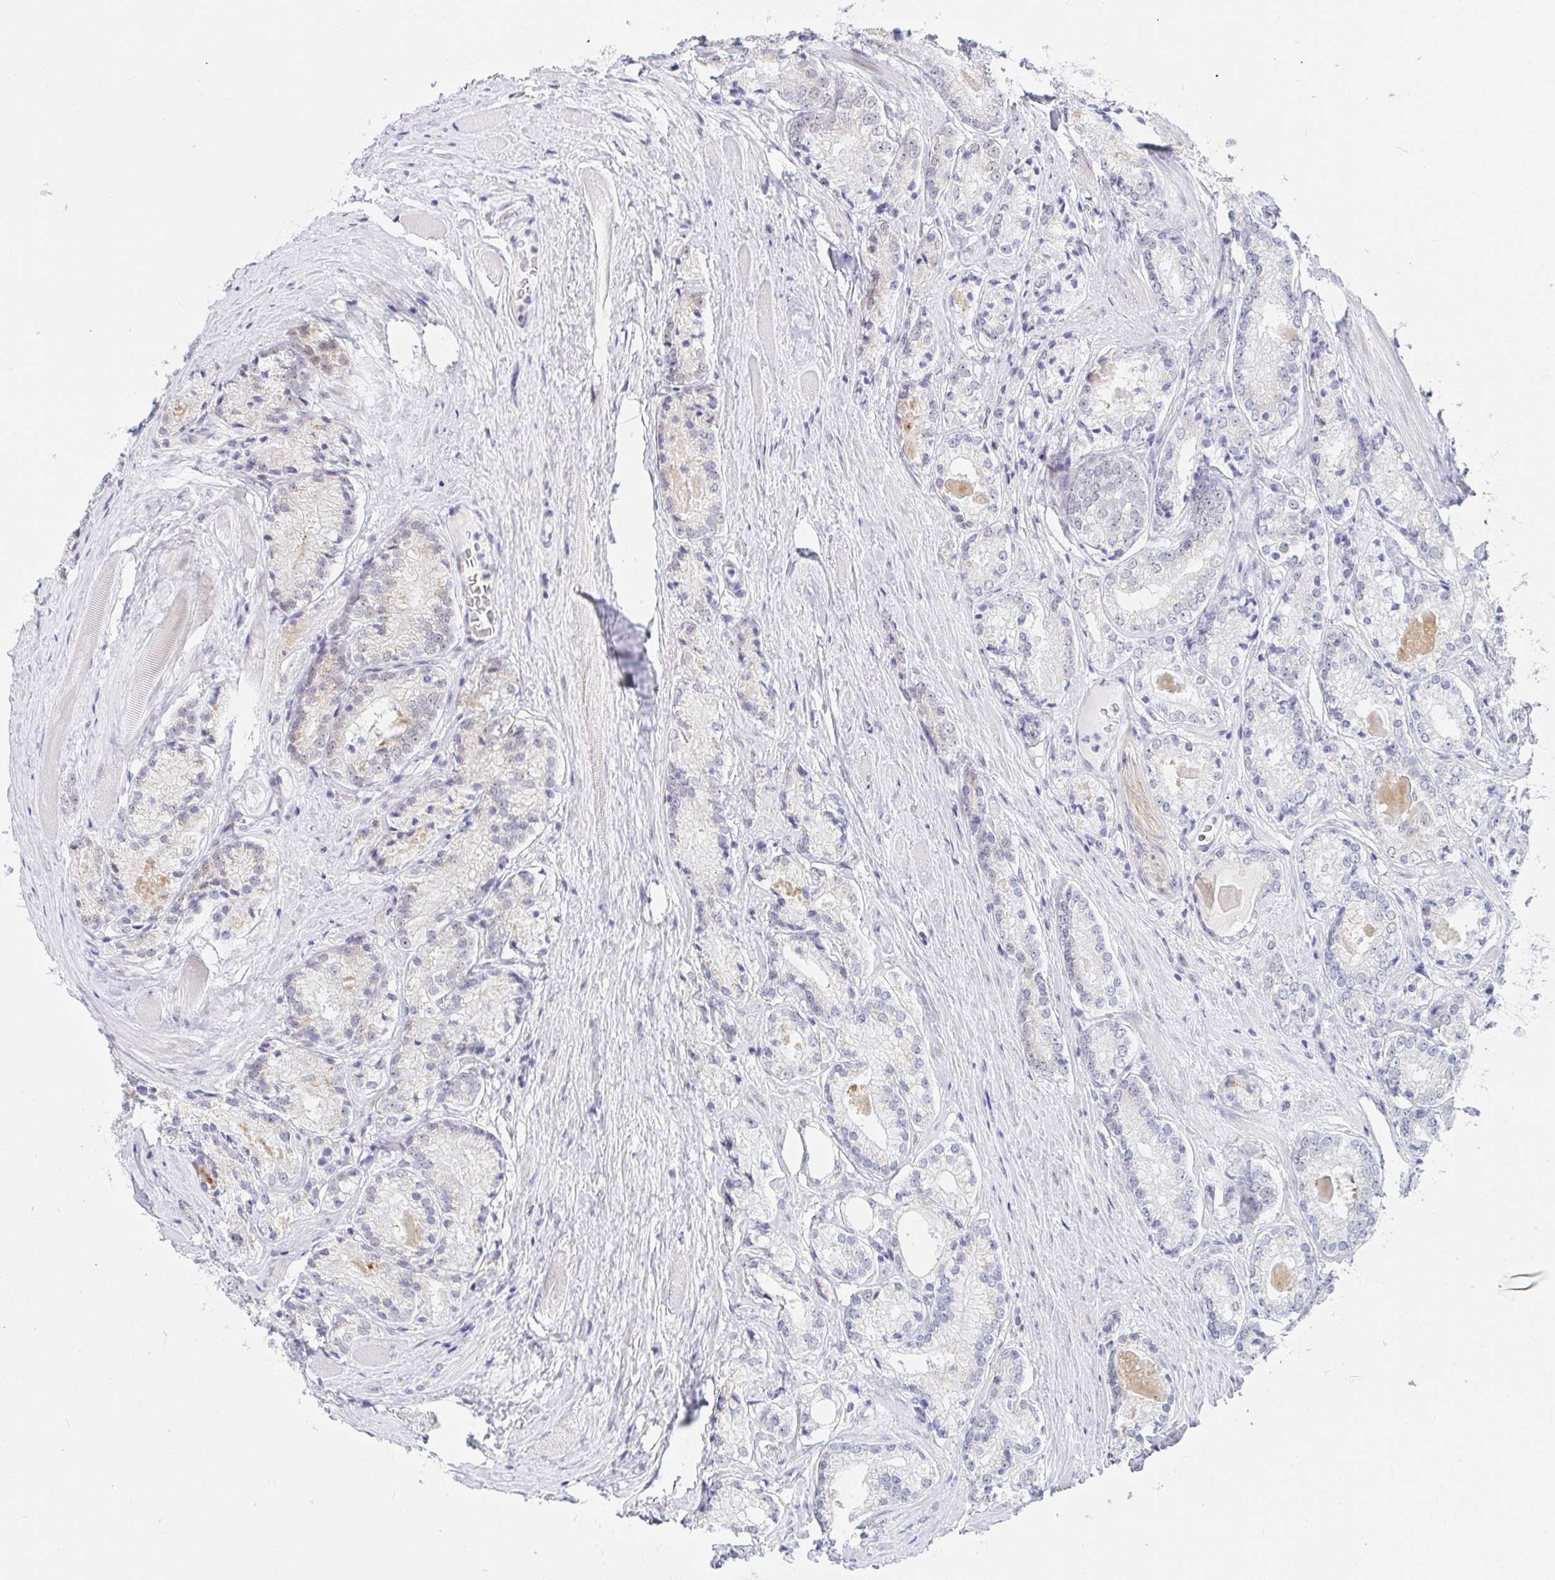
{"staining": {"intensity": "negative", "quantity": "none", "location": "none"}, "tissue": "prostate cancer", "cell_type": "Tumor cells", "image_type": "cancer", "snomed": [{"axis": "morphology", "description": "Adenocarcinoma, NOS"}, {"axis": "morphology", "description": "Adenocarcinoma, Low grade"}, {"axis": "topography", "description": "Prostate"}], "caption": "Immunohistochemistry image of neoplastic tissue: human prostate adenocarcinoma stained with DAB exhibits no significant protein positivity in tumor cells.", "gene": "COL28A1", "patient": {"sex": "male", "age": 68}}